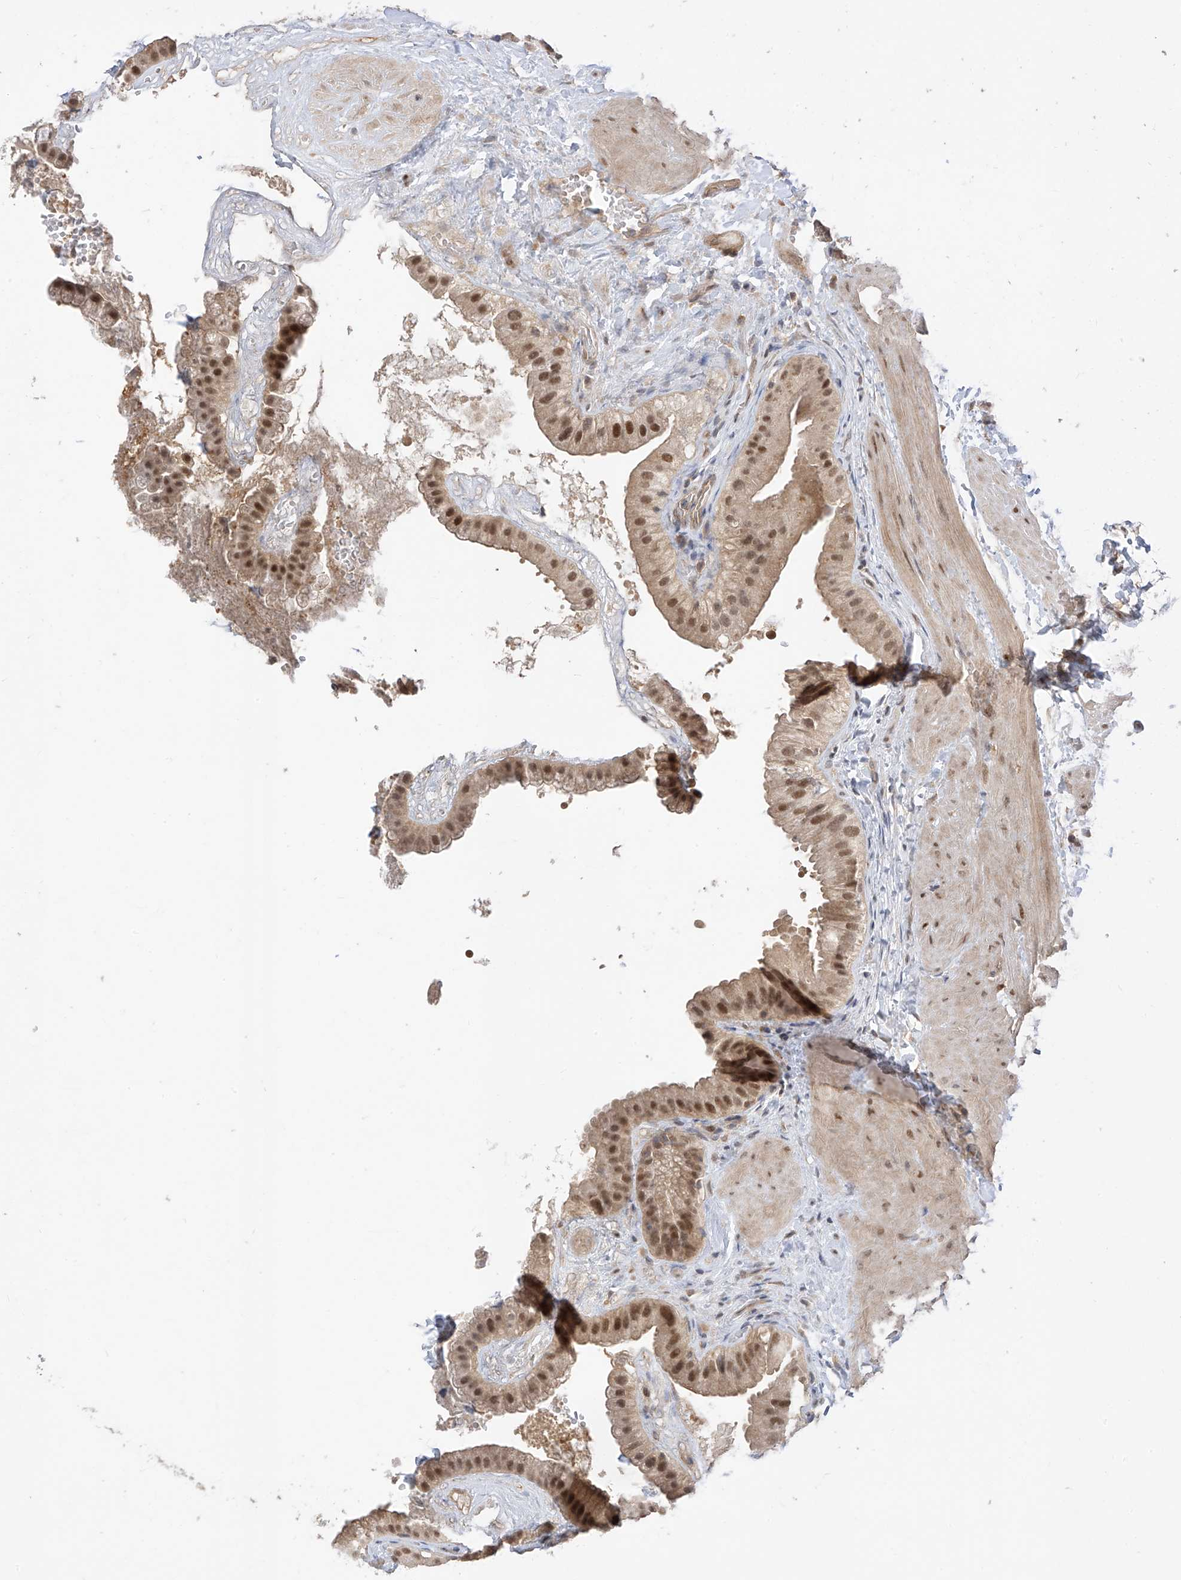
{"staining": {"intensity": "moderate", "quantity": ">75%", "location": "nuclear"}, "tissue": "gallbladder", "cell_type": "Glandular cells", "image_type": "normal", "snomed": [{"axis": "morphology", "description": "Normal tissue, NOS"}, {"axis": "topography", "description": "Gallbladder"}], "caption": "Immunohistochemistry (IHC) histopathology image of unremarkable human gallbladder stained for a protein (brown), which demonstrates medium levels of moderate nuclear staining in about >75% of glandular cells.", "gene": "MRTFA", "patient": {"sex": "male", "age": 55}}